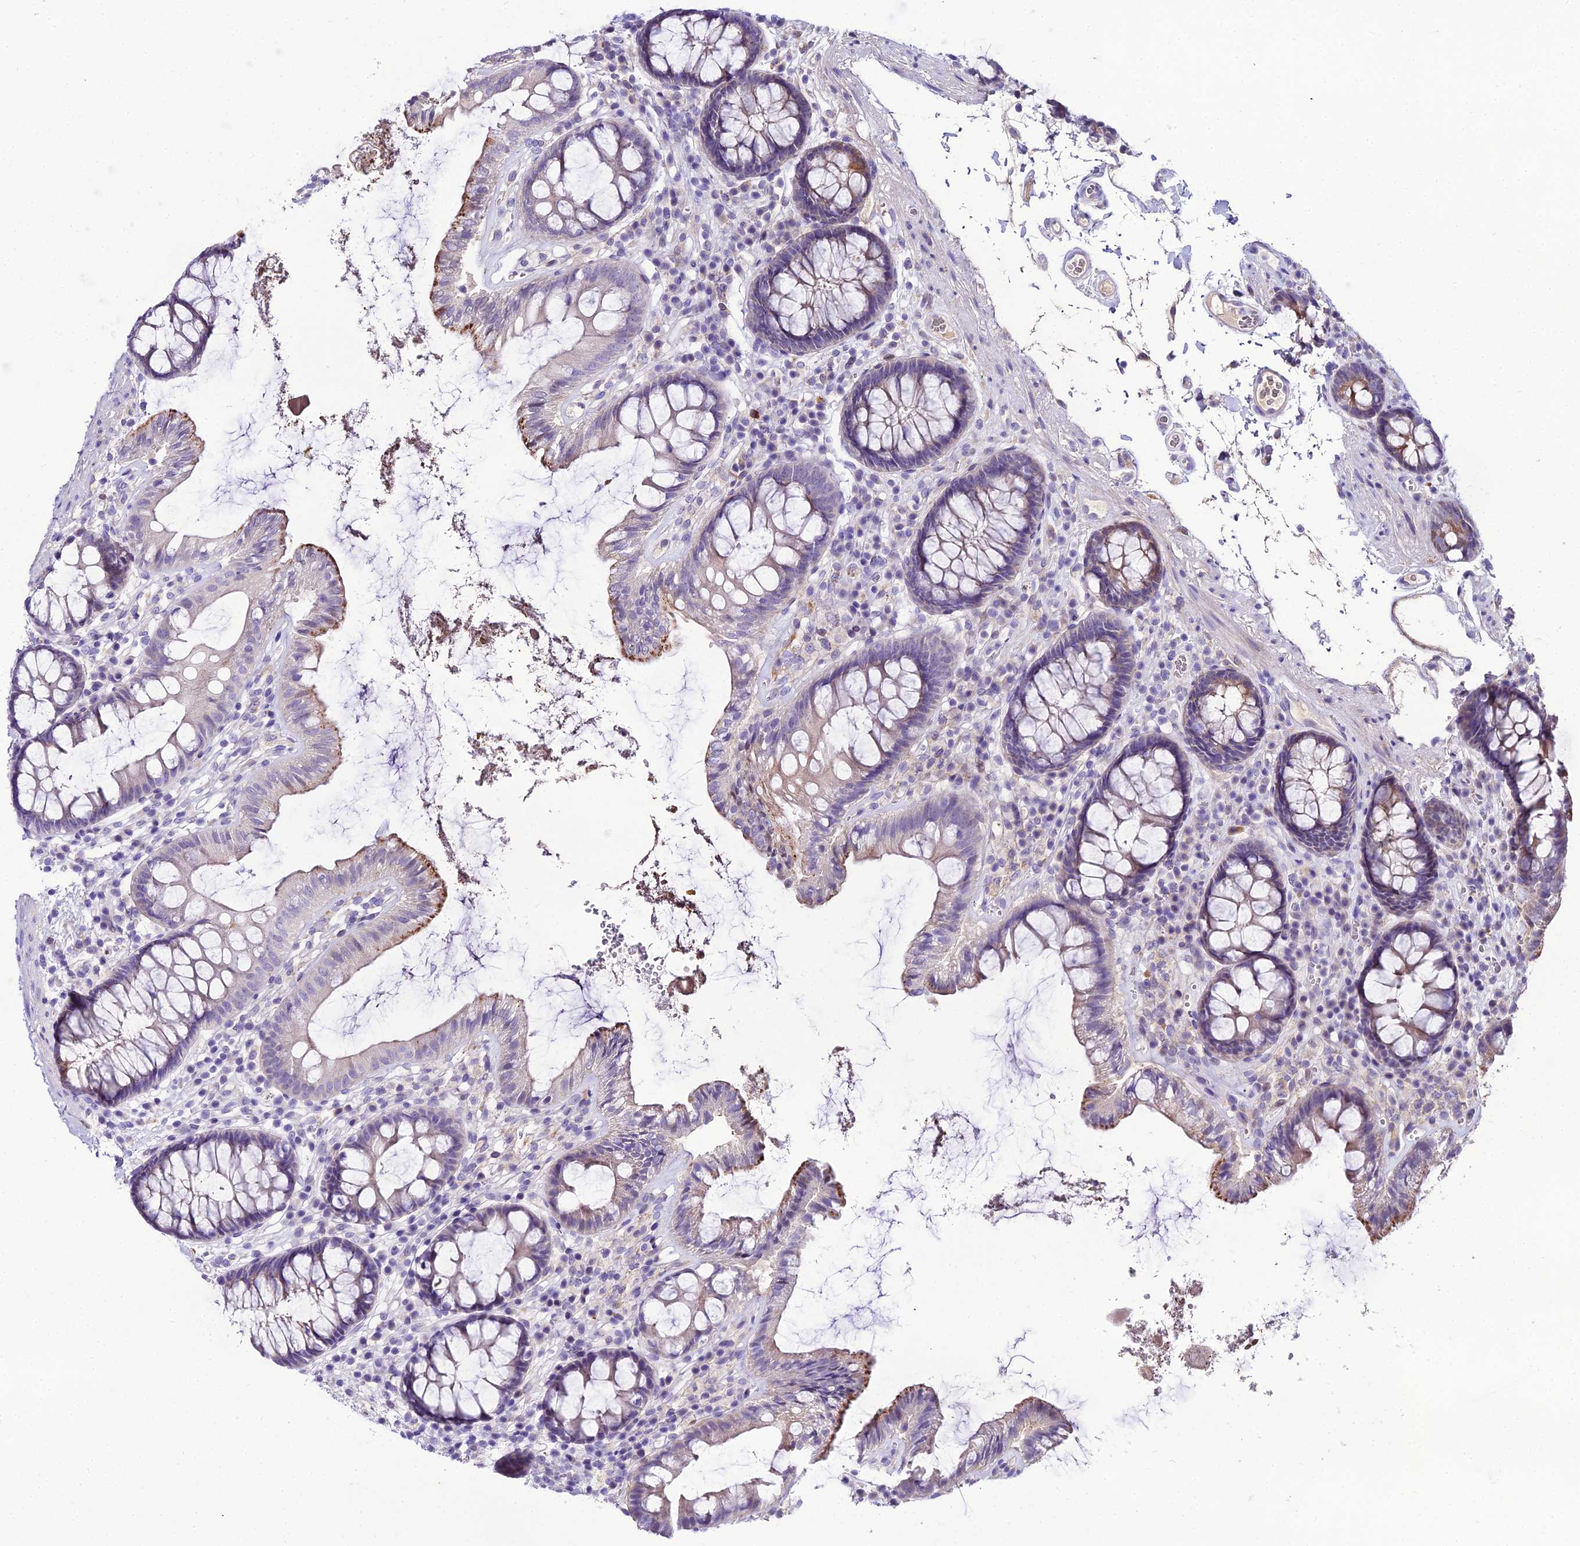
{"staining": {"intensity": "negative", "quantity": "none", "location": "none"}, "tissue": "colon", "cell_type": "Endothelial cells", "image_type": "normal", "snomed": [{"axis": "morphology", "description": "Normal tissue, NOS"}, {"axis": "topography", "description": "Colon"}], "caption": "Endothelial cells show no significant protein positivity in unremarkable colon.", "gene": "MB21D2", "patient": {"sex": "male", "age": 84}}